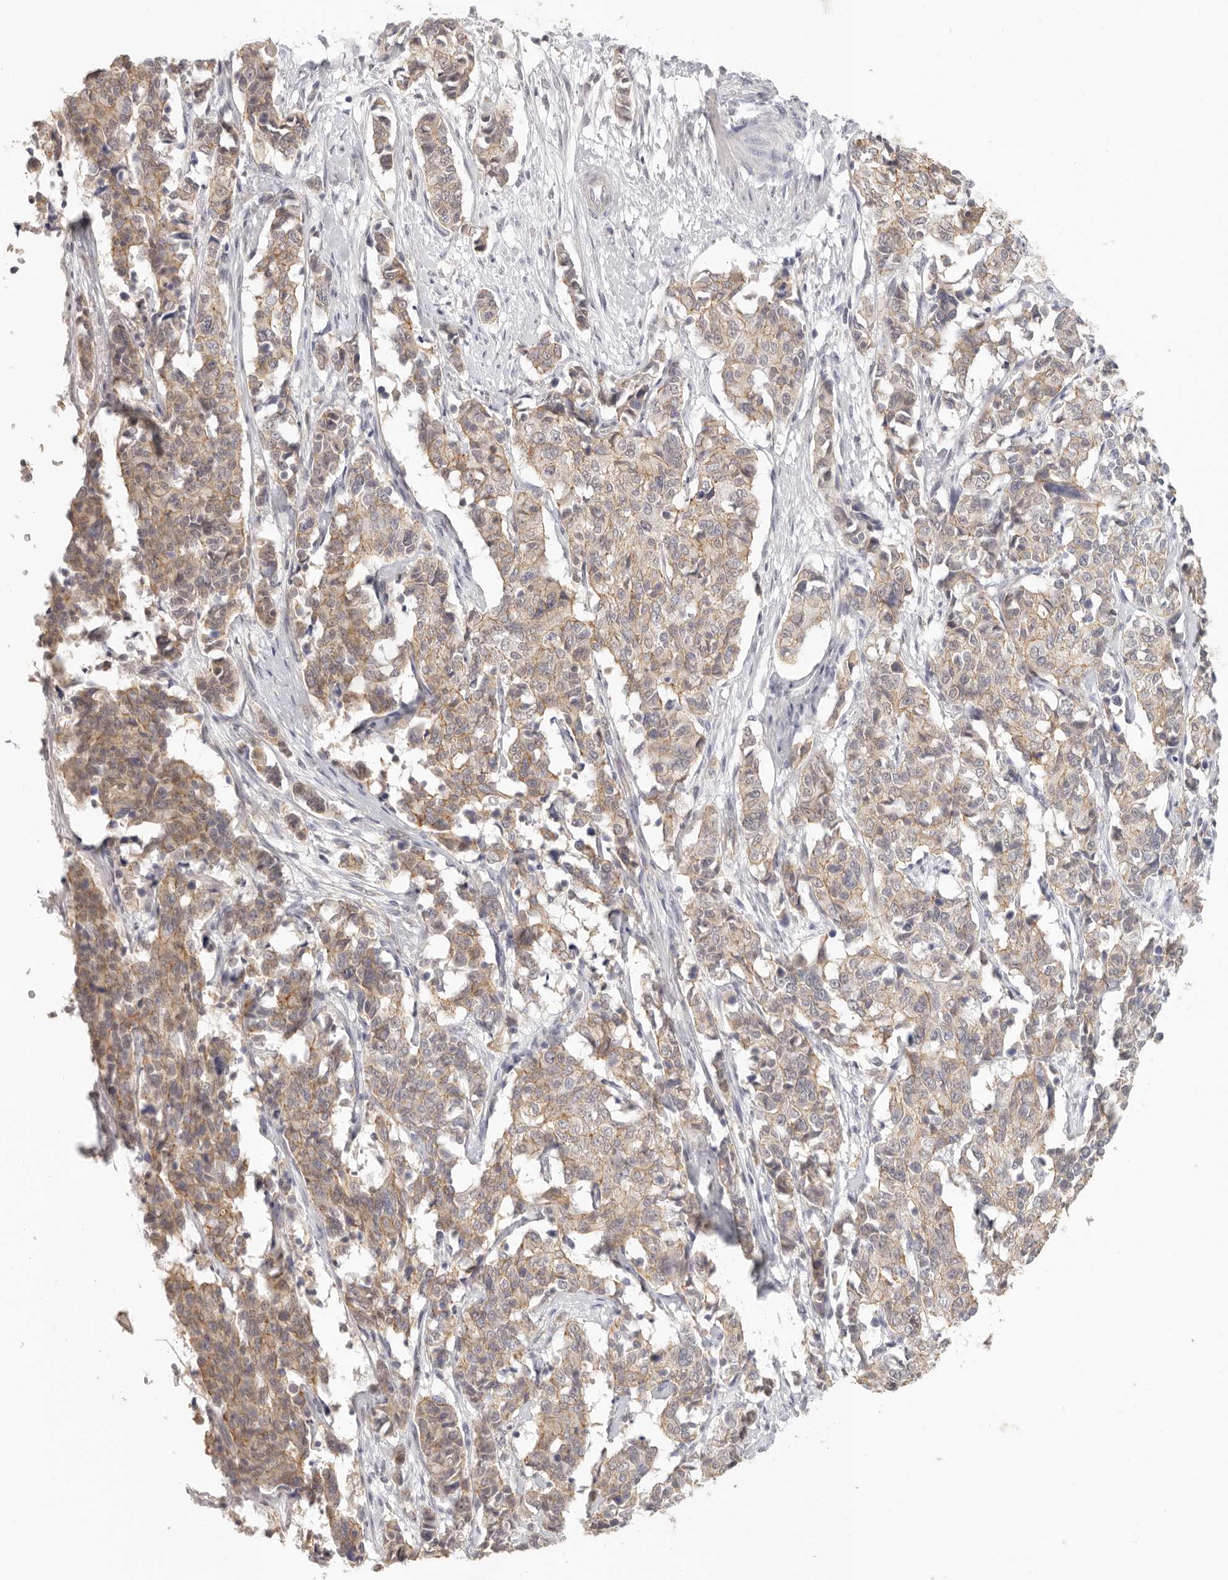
{"staining": {"intensity": "moderate", "quantity": ">75%", "location": "cytoplasmic/membranous"}, "tissue": "cervical cancer", "cell_type": "Tumor cells", "image_type": "cancer", "snomed": [{"axis": "morphology", "description": "Normal tissue, NOS"}, {"axis": "morphology", "description": "Squamous cell carcinoma, NOS"}, {"axis": "topography", "description": "Cervix"}], "caption": "A brown stain labels moderate cytoplasmic/membranous positivity of a protein in cervical cancer (squamous cell carcinoma) tumor cells.", "gene": "ANXA9", "patient": {"sex": "female", "age": 35}}